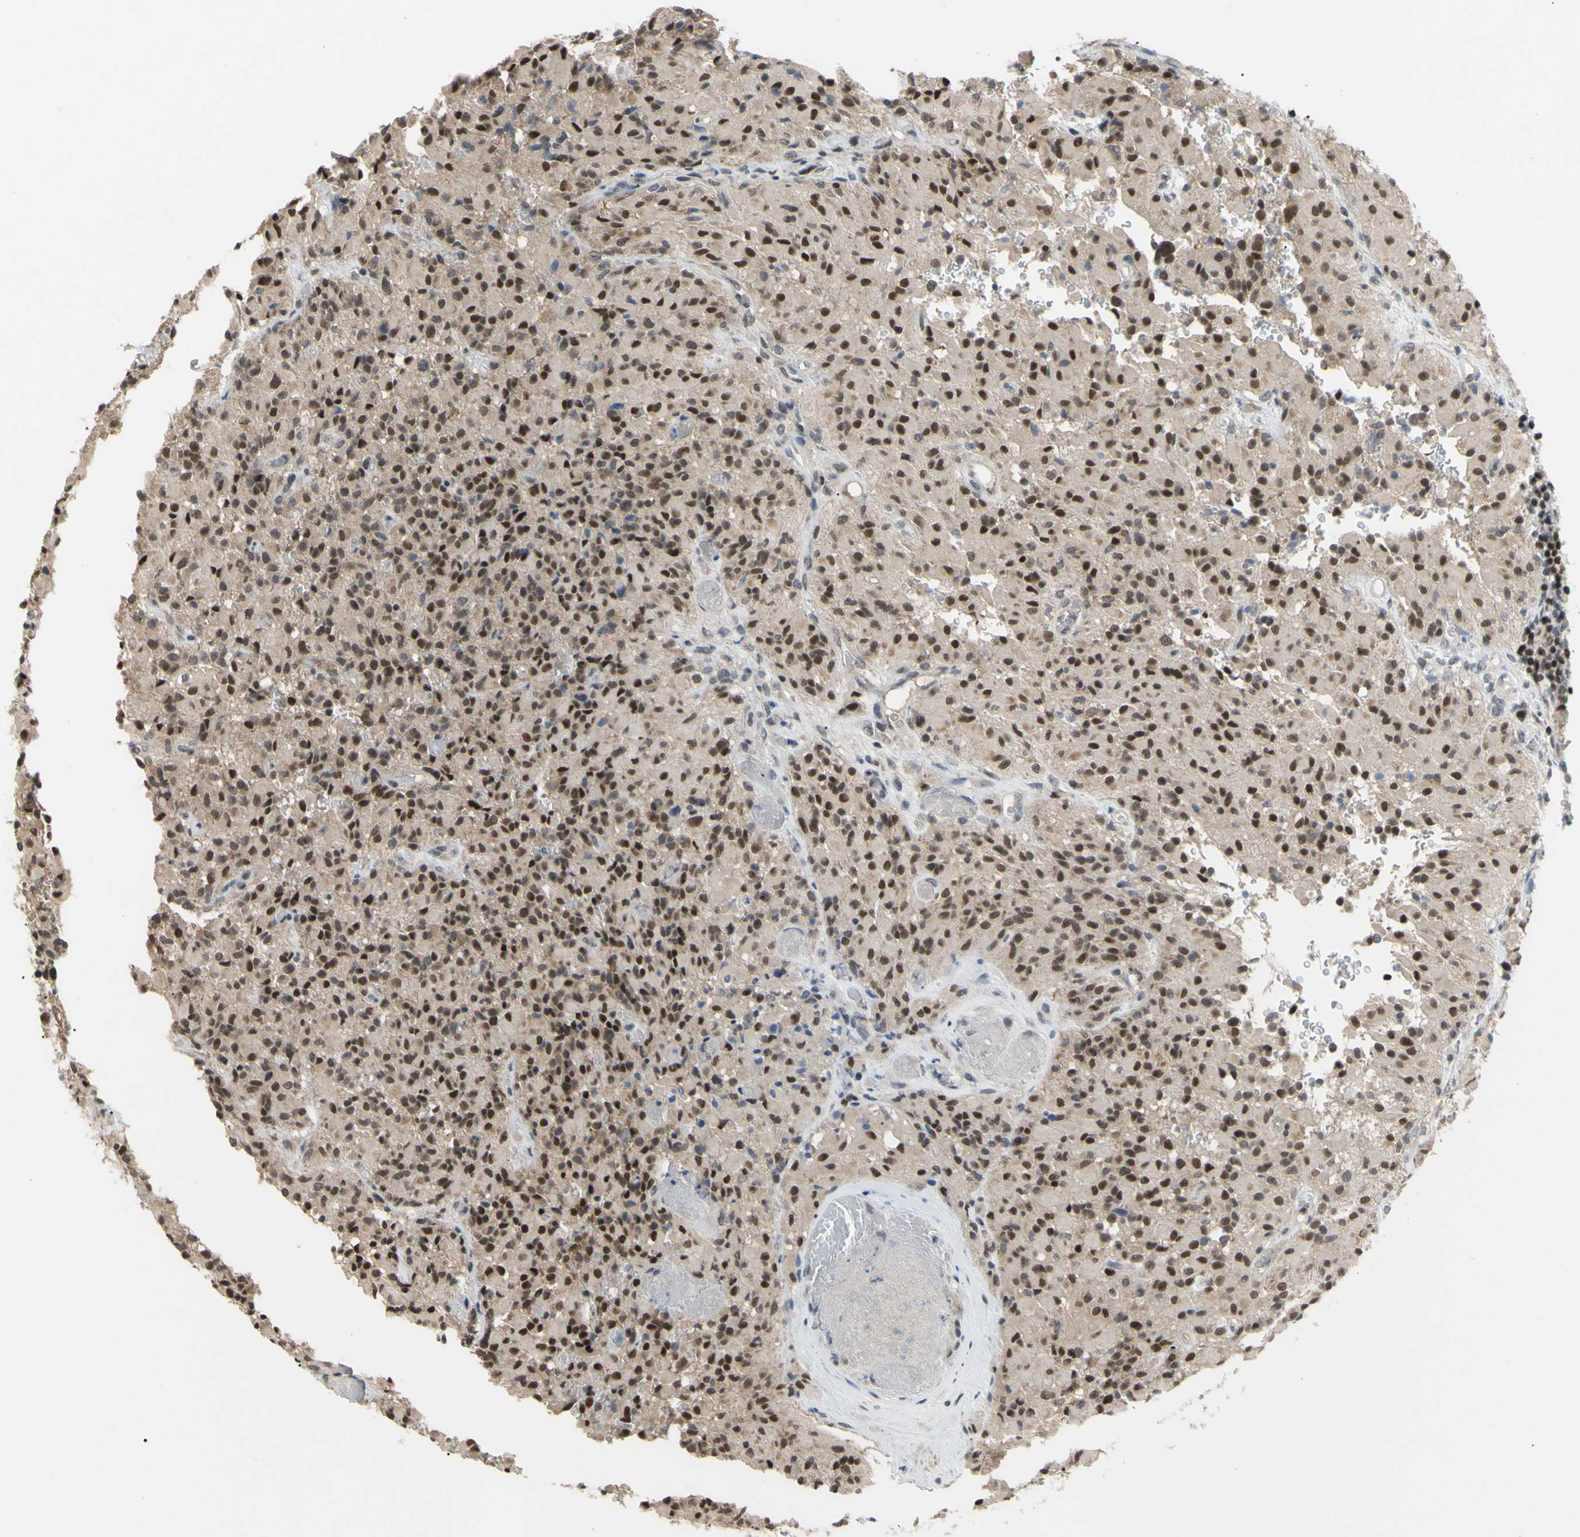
{"staining": {"intensity": "moderate", "quantity": "25%-75%", "location": "cytoplasmic/membranous,nuclear"}, "tissue": "glioma", "cell_type": "Tumor cells", "image_type": "cancer", "snomed": [{"axis": "morphology", "description": "Glioma, malignant, High grade"}, {"axis": "topography", "description": "Brain"}], "caption": "Protein expression analysis of malignant glioma (high-grade) shows moderate cytoplasmic/membranous and nuclear positivity in approximately 25%-75% of tumor cells.", "gene": "SP4", "patient": {"sex": "male", "age": 71}}